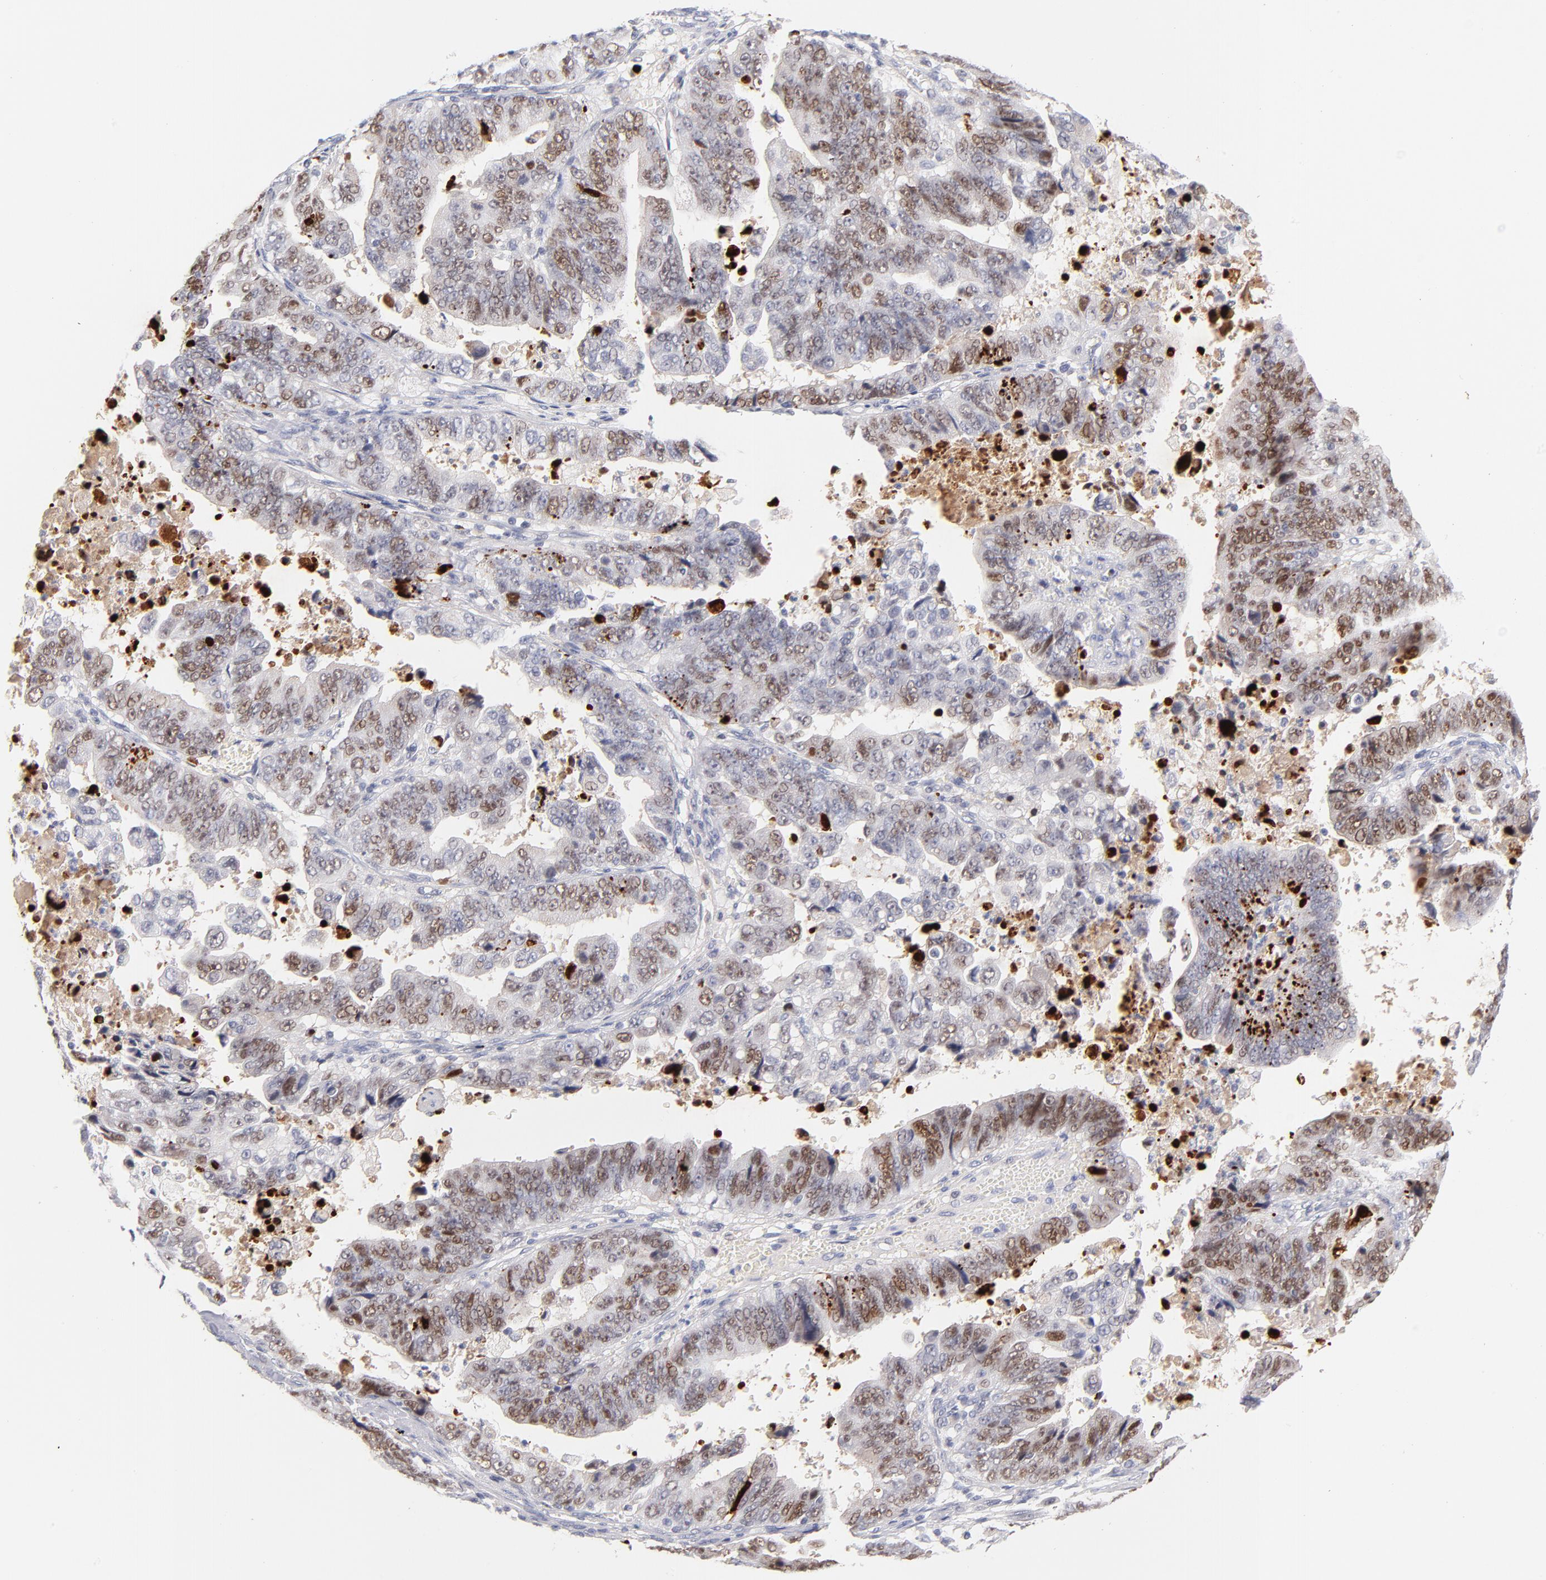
{"staining": {"intensity": "moderate", "quantity": "25%-75%", "location": "nuclear"}, "tissue": "stomach cancer", "cell_type": "Tumor cells", "image_type": "cancer", "snomed": [{"axis": "morphology", "description": "Adenocarcinoma, NOS"}, {"axis": "topography", "description": "Stomach, upper"}], "caption": "DAB (3,3'-diaminobenzidine) immunohistochemical staining of stomach cancer (adenocarcinoma) reveals moderate nuclear protein expression in approximately 25%-75% of tumor cells.", "gene": "PARP1", "patient": {"sex": "female", "age": 50}}